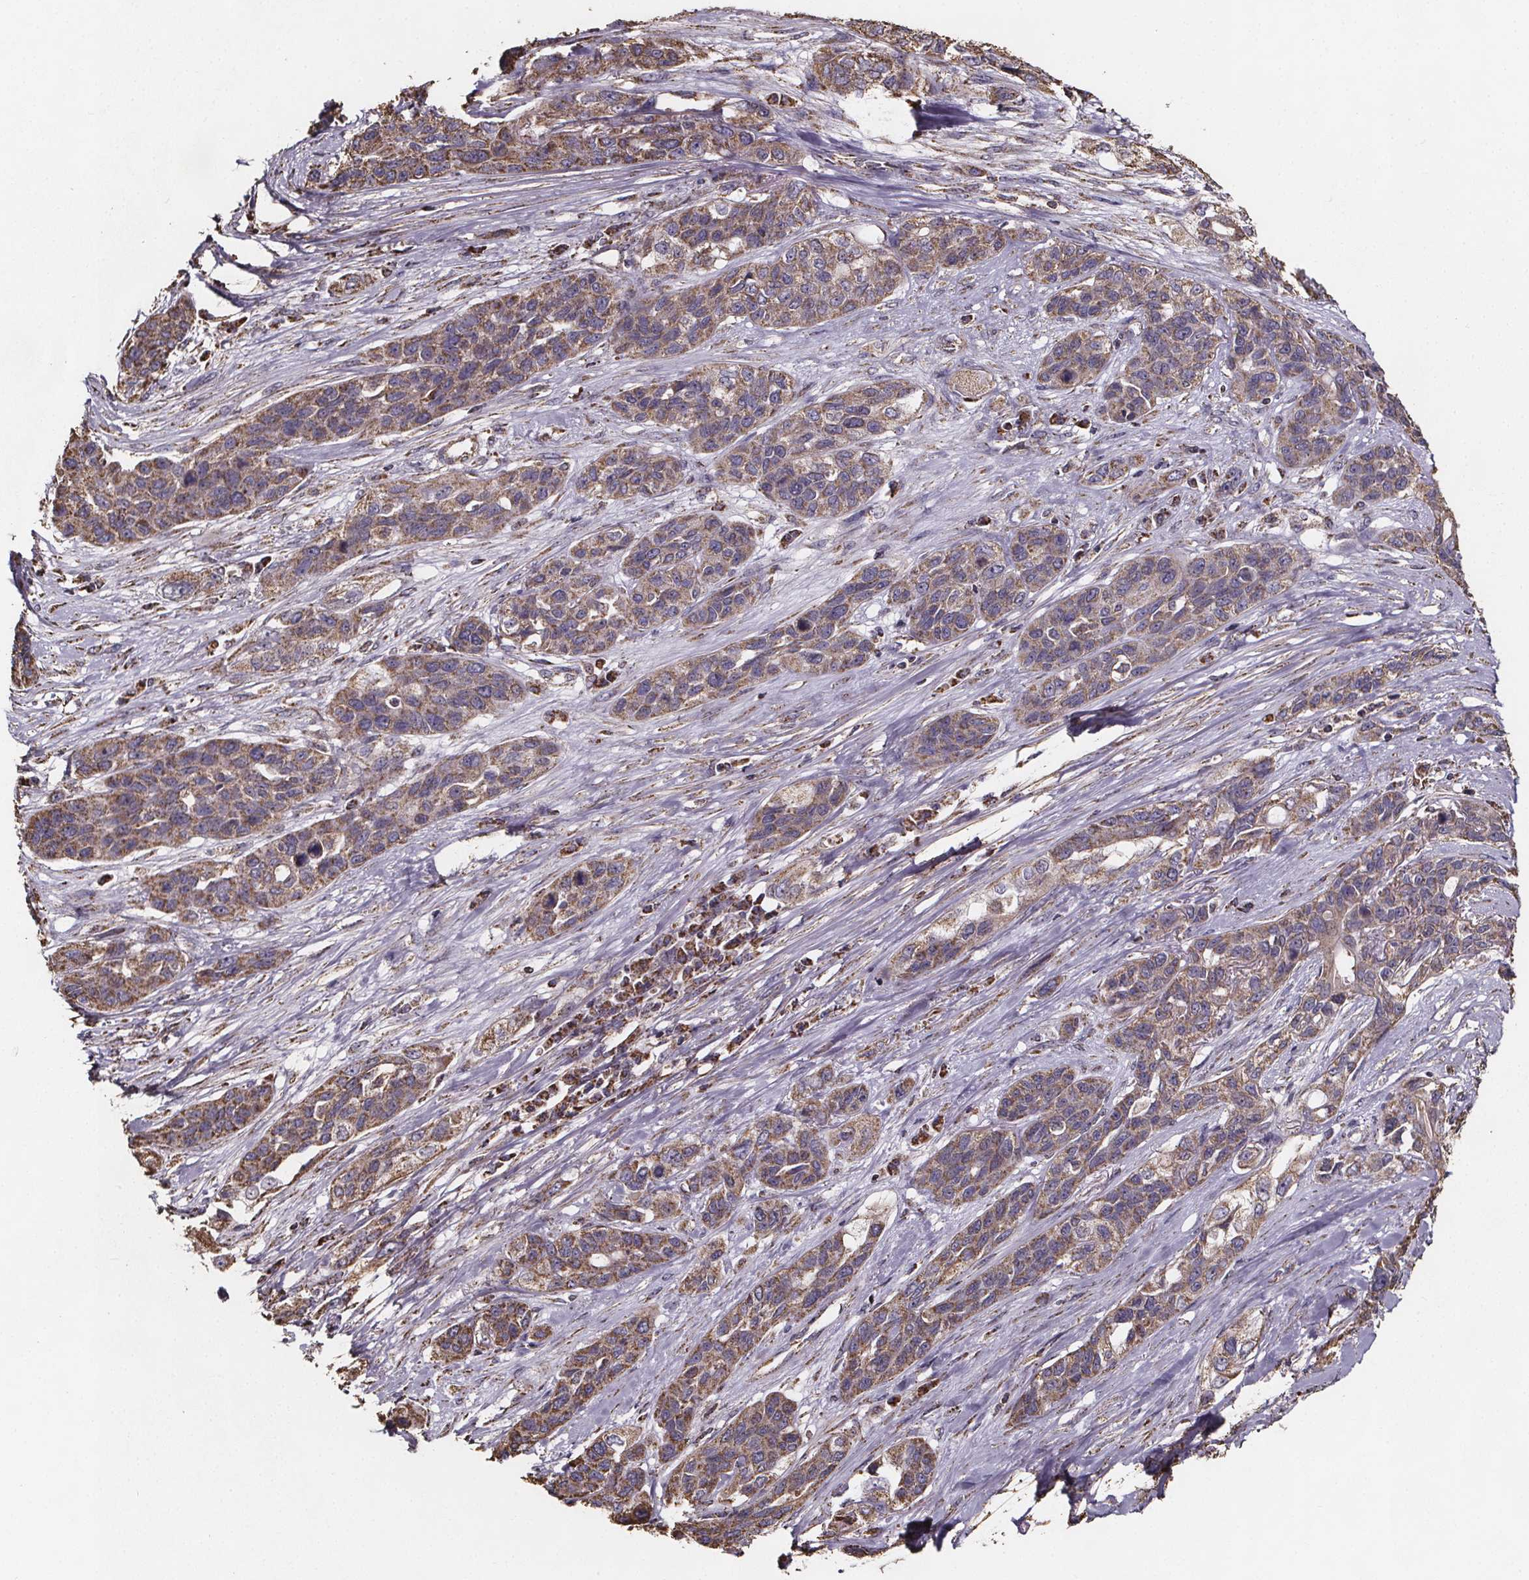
{"staining": {"intensity": "moderate", "quantity": ">75%", "location": "cytoplasmic/membranous"}, "tissue": "lung cancer", "cell_type": "Tumor cells", "image_type": "cancer", "snomed": [{"axis": "morphology", "description": "Squamous cell carcinoma, NOS"}, {"axis": "topography", "description": "Lung"}], "caption": "Tumor cells show medium levels of moderate cytoplasmic/membranous positivity in about >75% of cells in human lung cancer (squamous cell carcinoma).", "gene": "SLC35D2", "patient": {"sex": "female", "age": 70}}